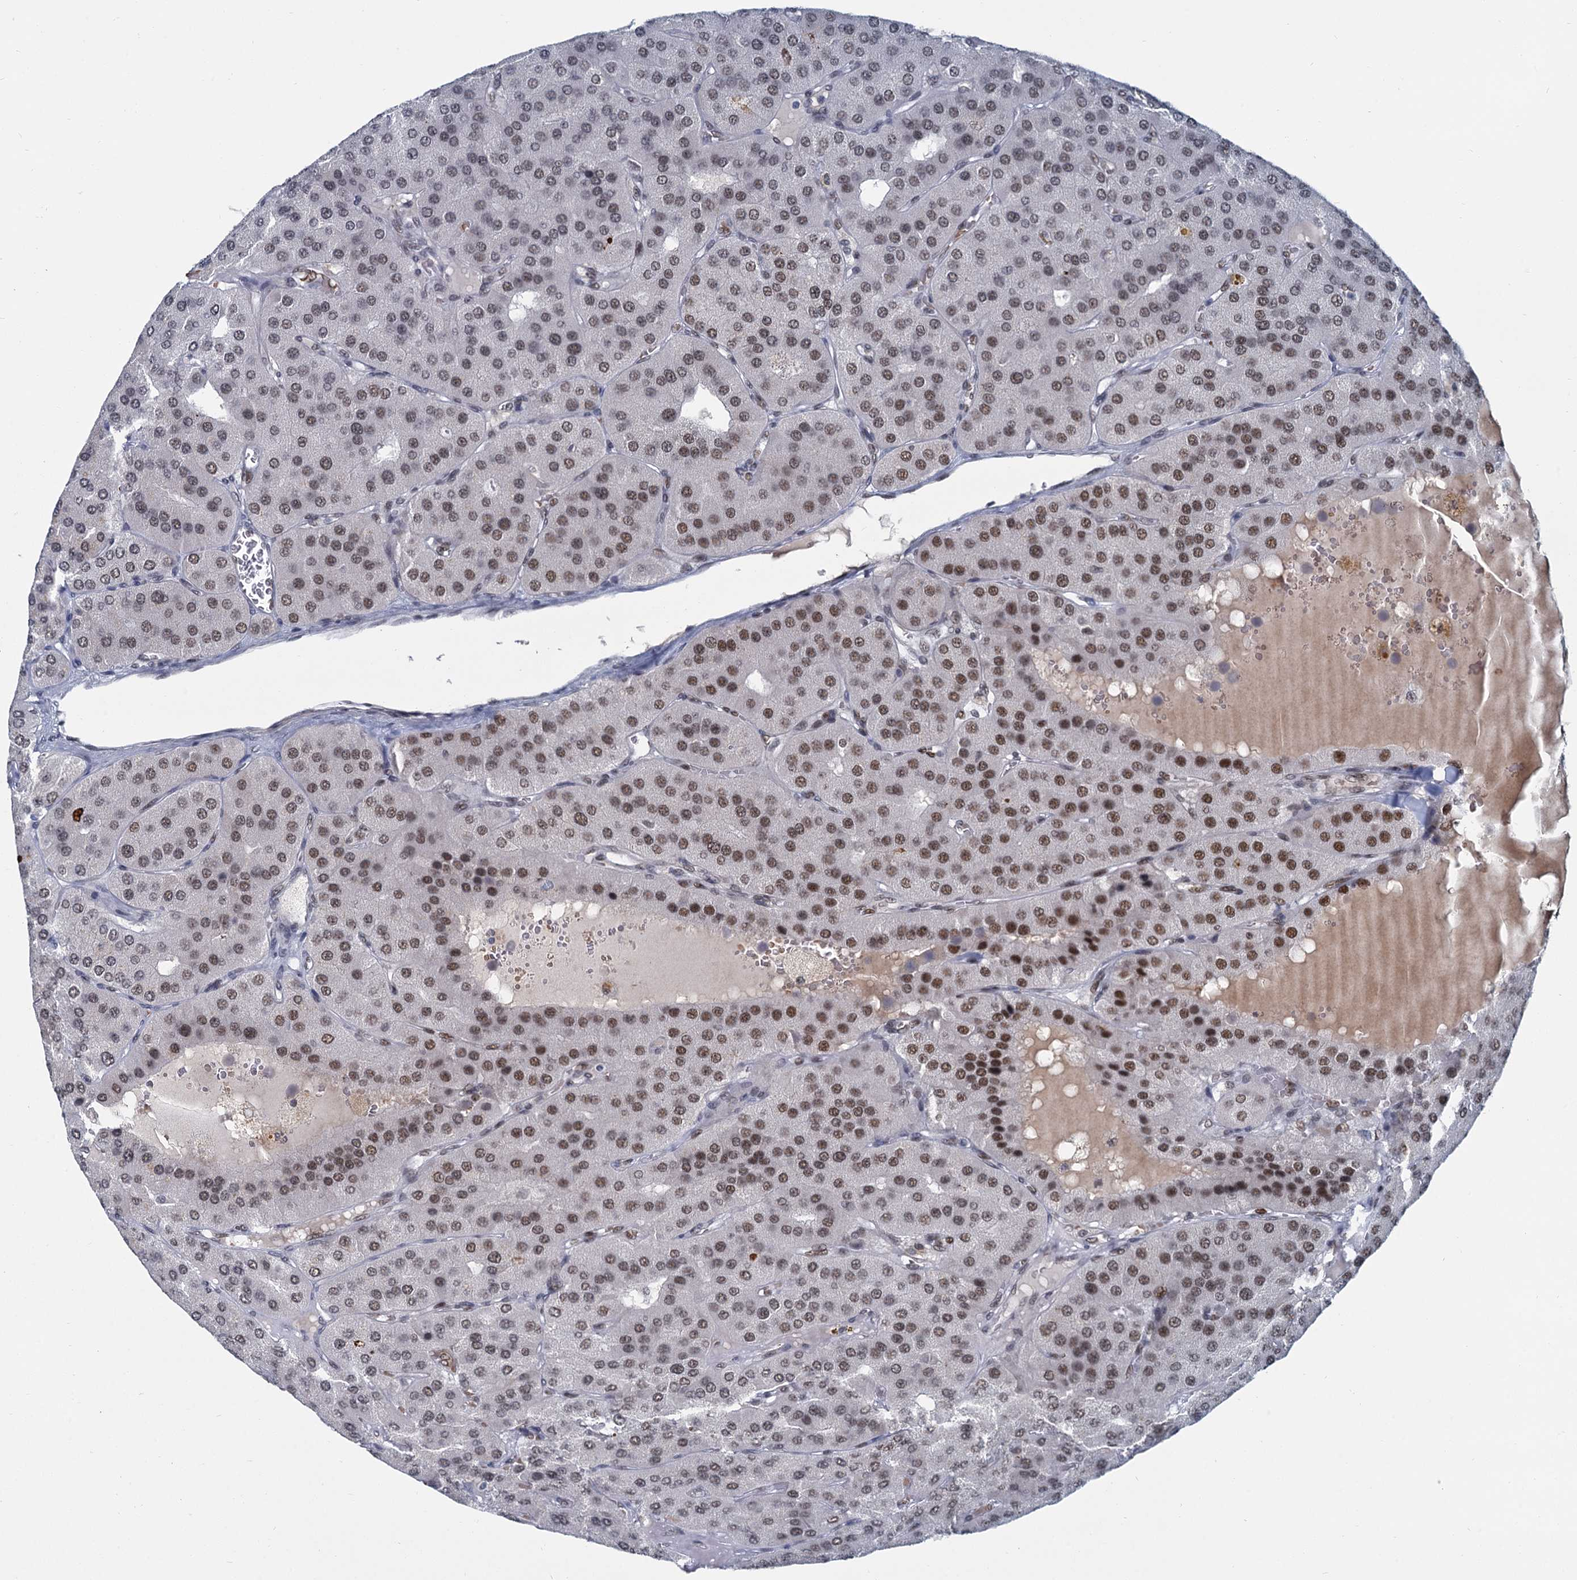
{"staining": {"intensity": "moderate", "quantity": ">75%", "location": "nuclear"}, "tissue": "parathyroid gland", "cell_type": "Glandular cells", "image_type": "normal", "snomed": [{"axis": "morphology", "description": "Normal tissue, NOS"}, {"axis": "morphology", "description": "Adenoma, NOS"}, {"axis": "topography", "description": "Parathyroid gland"}], "caption": "Immunohistochemistry staining of benign parathyroid gland, which exhibits medium levels of moderate nuclear positivity in about >75% of glandular cells indicating moderate nuclear protein expression. The staining was performed using DAB (brown) for protein detection and nuclei were counterstained in hematoxylin (blue).", "gene": "RPRD1A", "patient": {"sex": "female", "age": 86}}